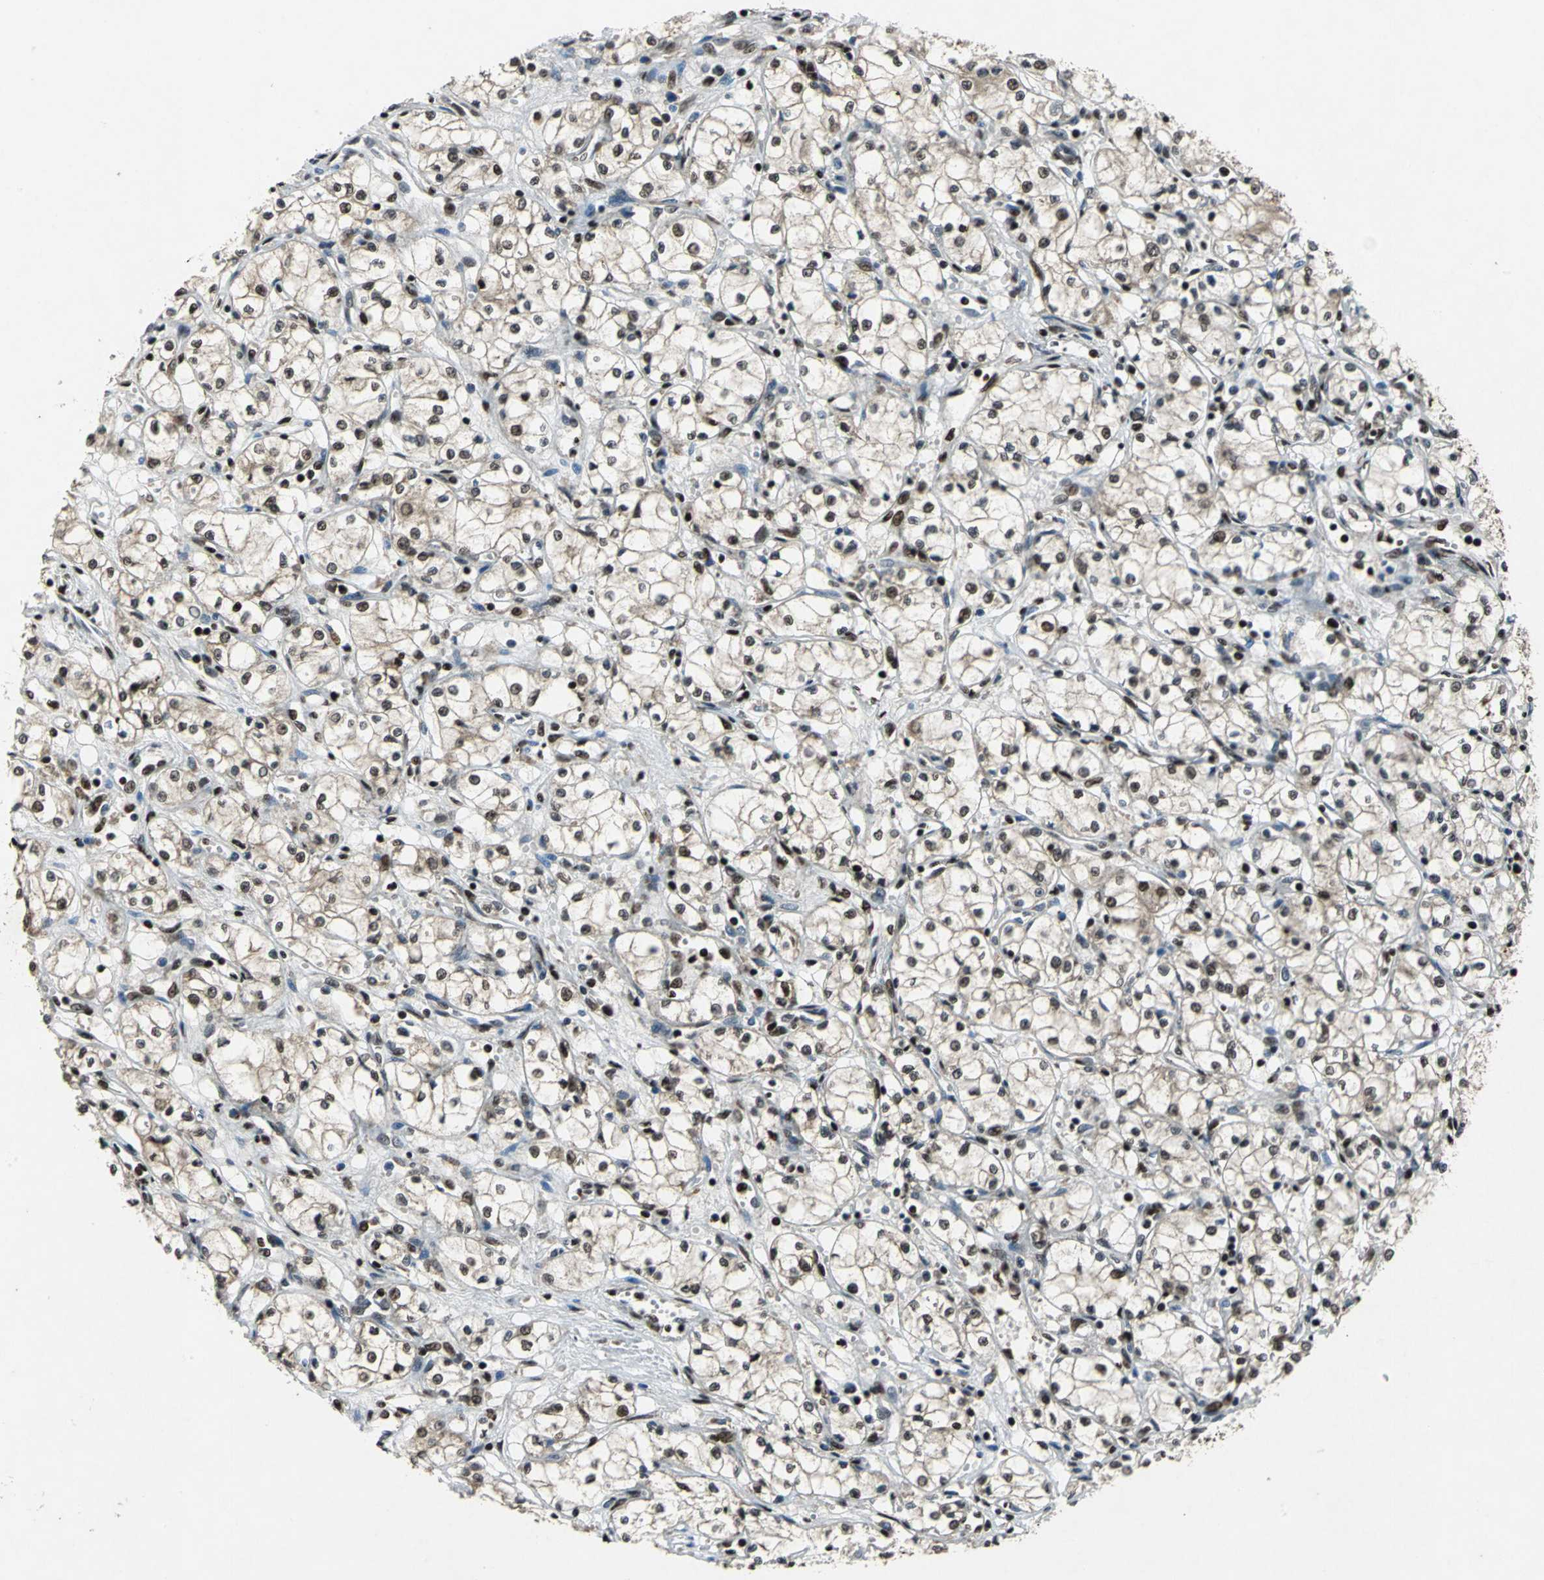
{"staining": {"intensity": "strong", "quantity": ">75%", "location": "nuclear"}, "tissue": "renal cancer", "cell_type": "Tumor cells", "image_type": "cancer", "snomed": [{"axis": "morphology", "description": "Normal tissue, NOS"}, {"axis": "morphology", "description": "Adenocarcinoma, NOS"}, {"axis": "topography", "description": "Kidney"}], "caption": "An immunohistochemistry (IHC) histopathology image of tumor tissue is shown. Protein staining in brown highlights strong nuclear positivity in adenocarcinoma (renal) within tumor cells. The protein of interest is shown in brown color, while the nuclei are stained blue.", "gene": "MTA2", "patient": {"sex": "male", "age": 59}}